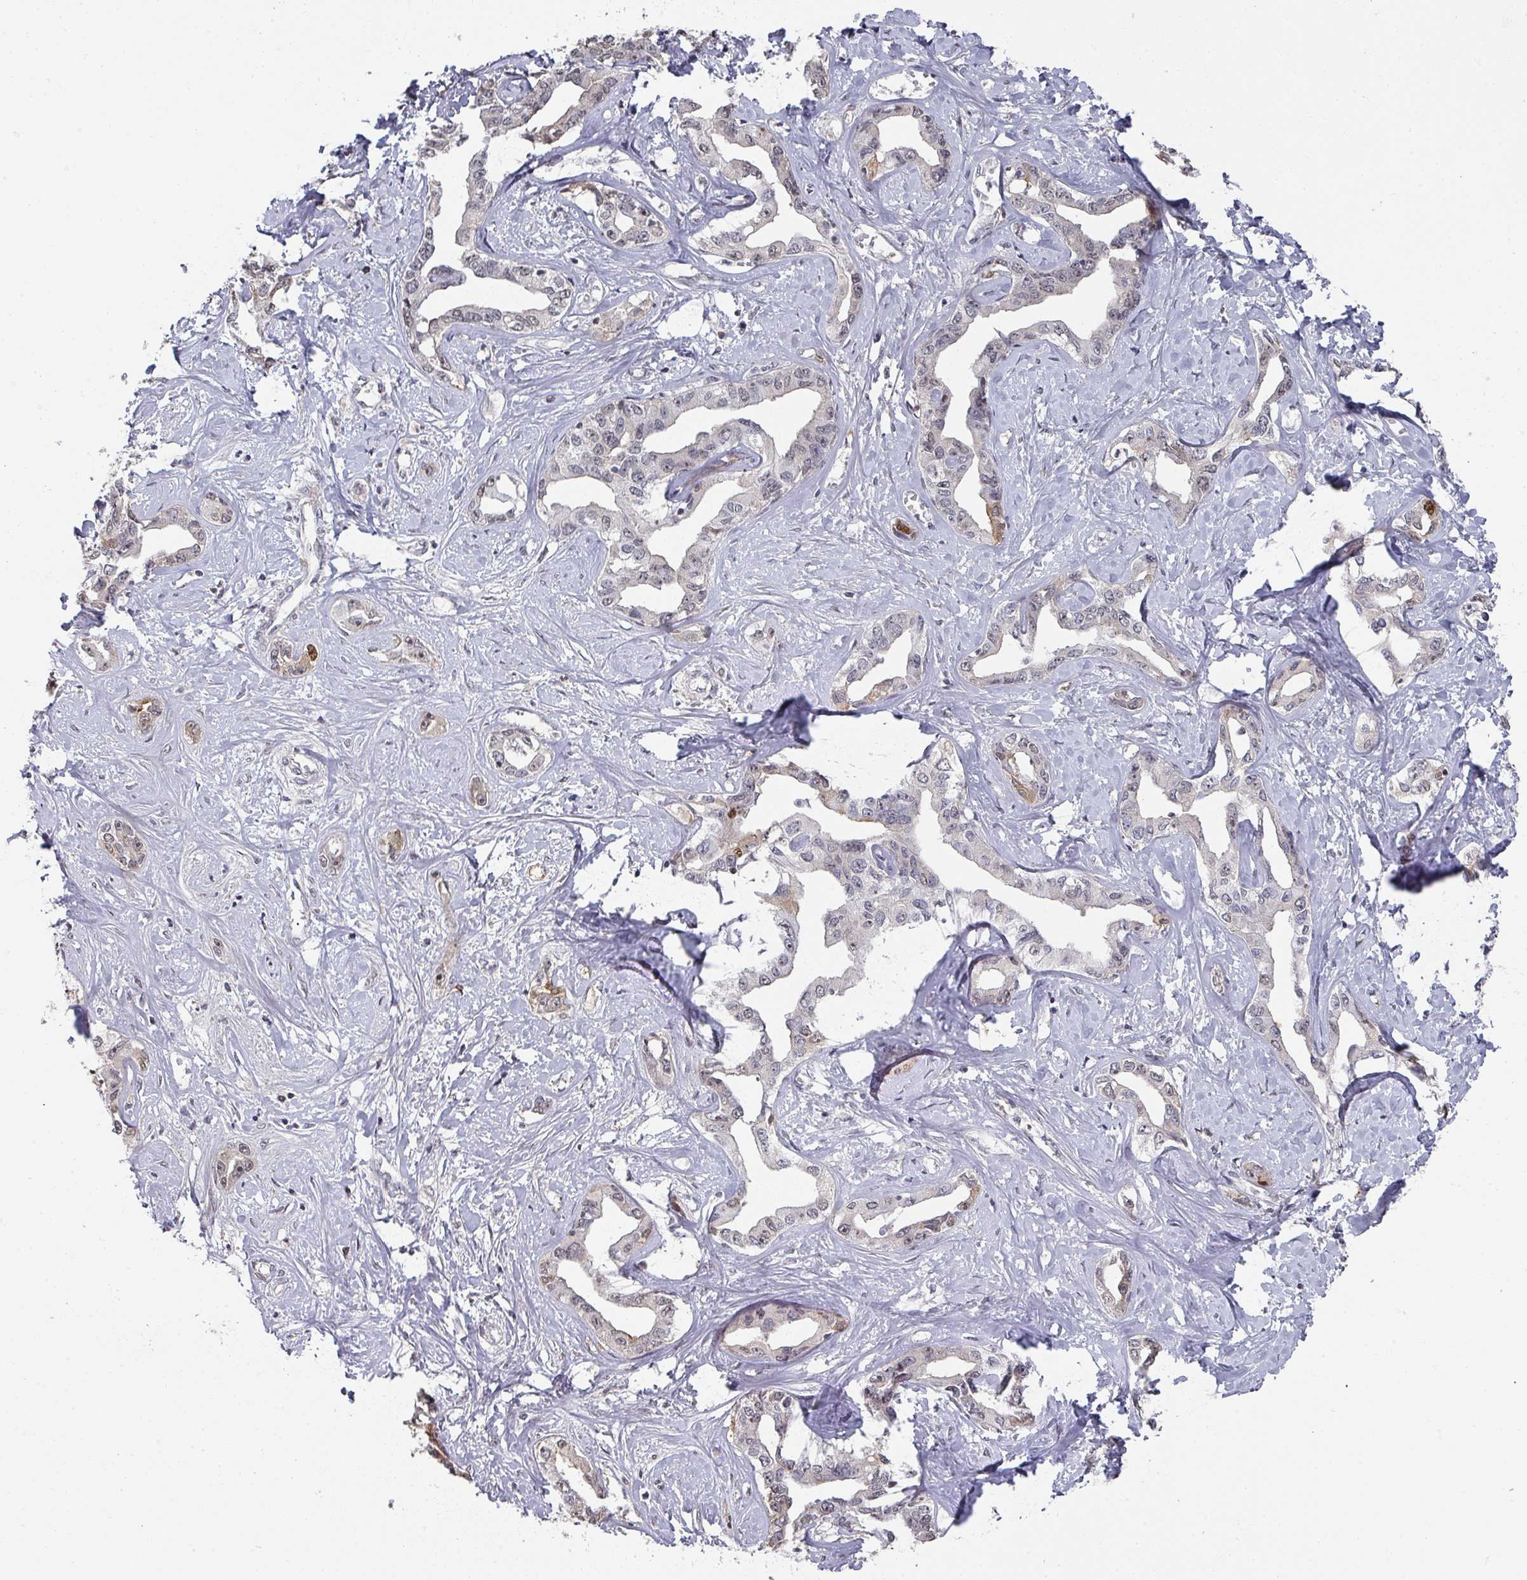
{"staining": {"intensity": "negative", "quantity": "none", "location": "none"}, "tissue": "liver cancer", "cell_type": "Tumor cells", "image_type": "cancer", "snomed": [{"axis": "morphology", "description": "Cholangiocarcinoma"}, {"axis": "topography", "description": "Liver"}], "caption": "Liver cancer was stained to show a protein in brown. There is no significant expression in tumor cells.", "gene": "ZNF654", "patient": {"sex": "male", "age": 59}}